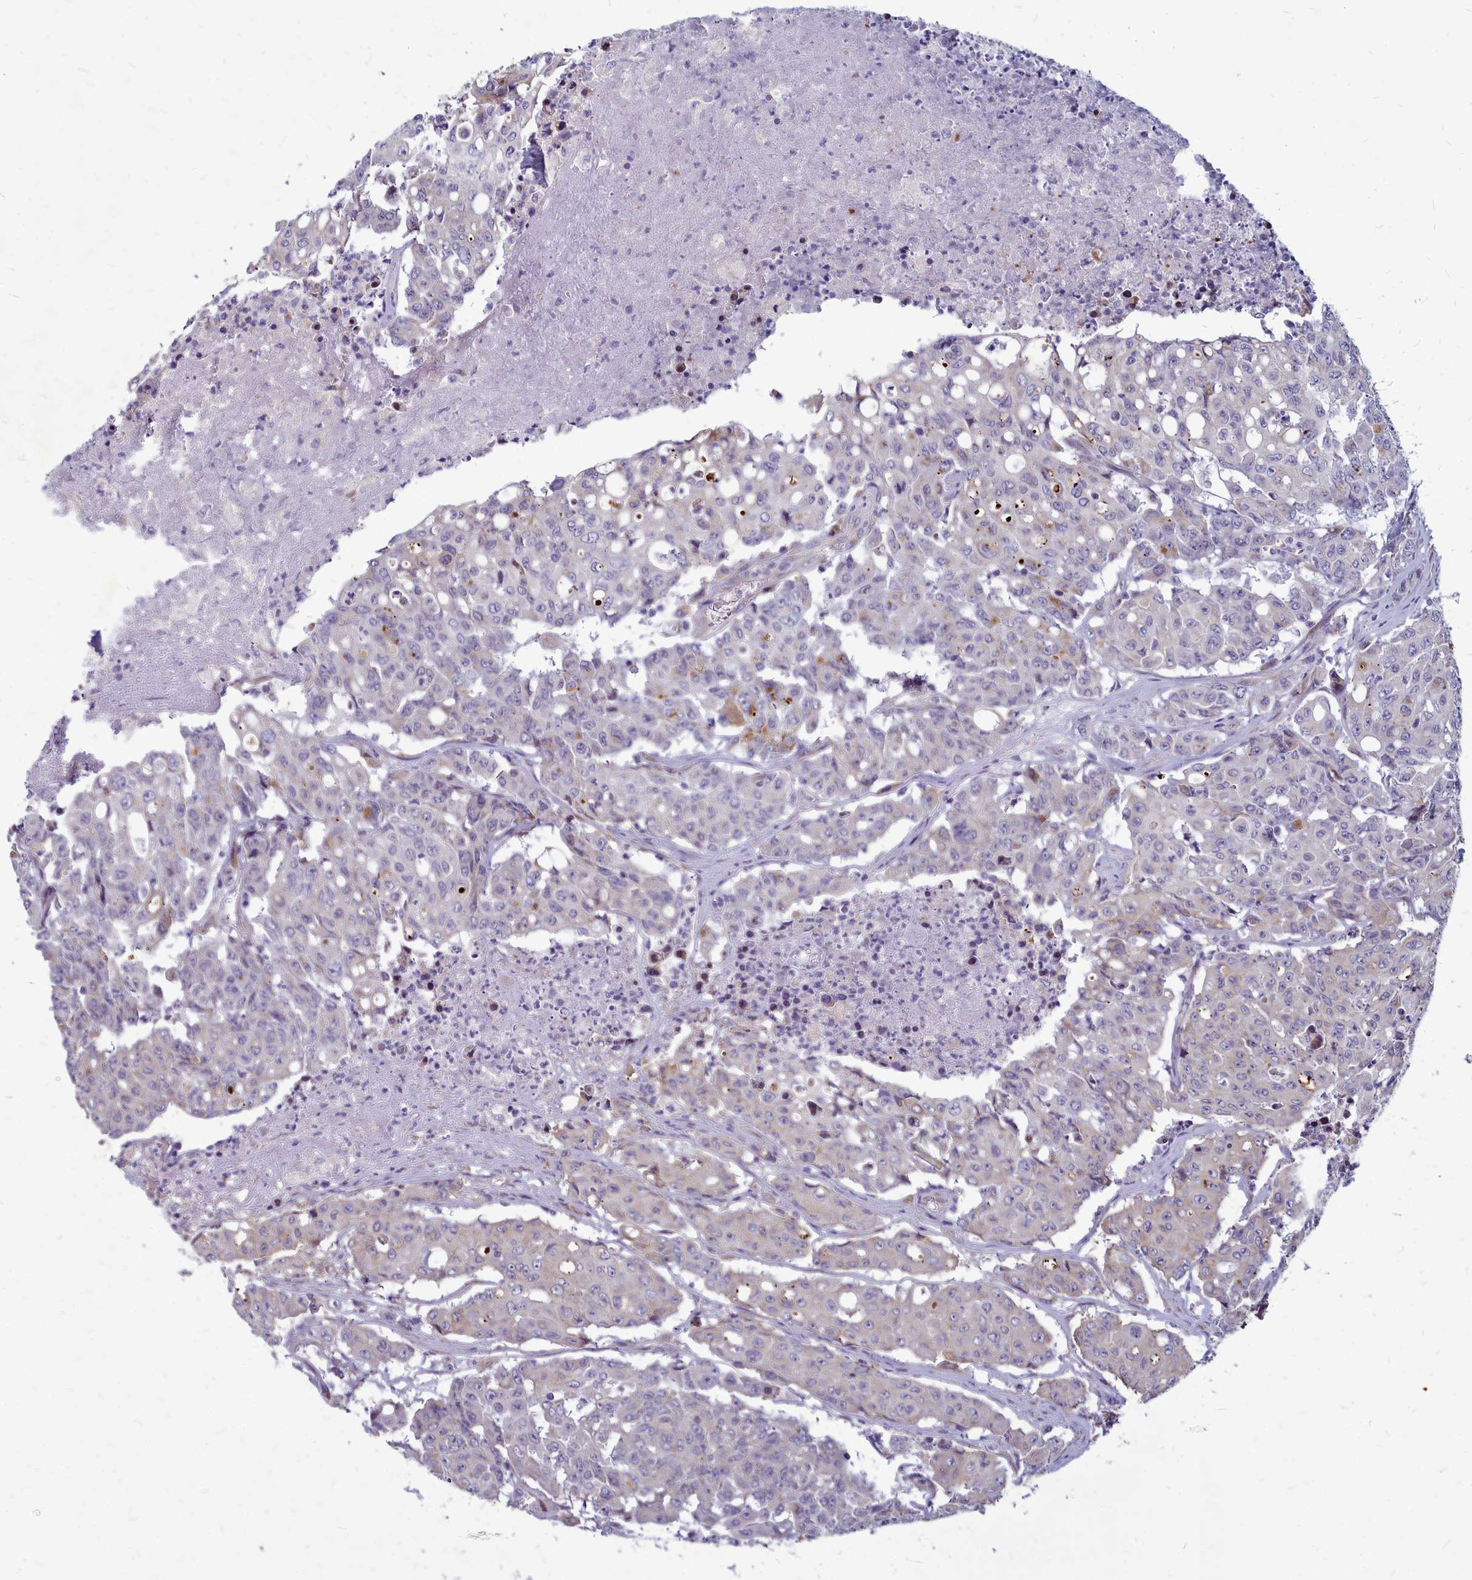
{"staining": {"intensity": "weak", "quantity": "<25%", "location": "cytoplasmic/membranous"}, "tissue": "colorectal cancer", "cell_type": "Tumor cells", "image_type": "cancer", "snomed": [{"axis": "morphology", "description": "Adenocarcinoma, NOS"}, {"axis": "topography", "description": "Colon"}], "caption": "This is an IHC histopathology image of colorectal adenocarcinoma. There is no expression in tumor cells.", "gene": "SMPD4", "patient": {"sex": "male", "age": 51}}